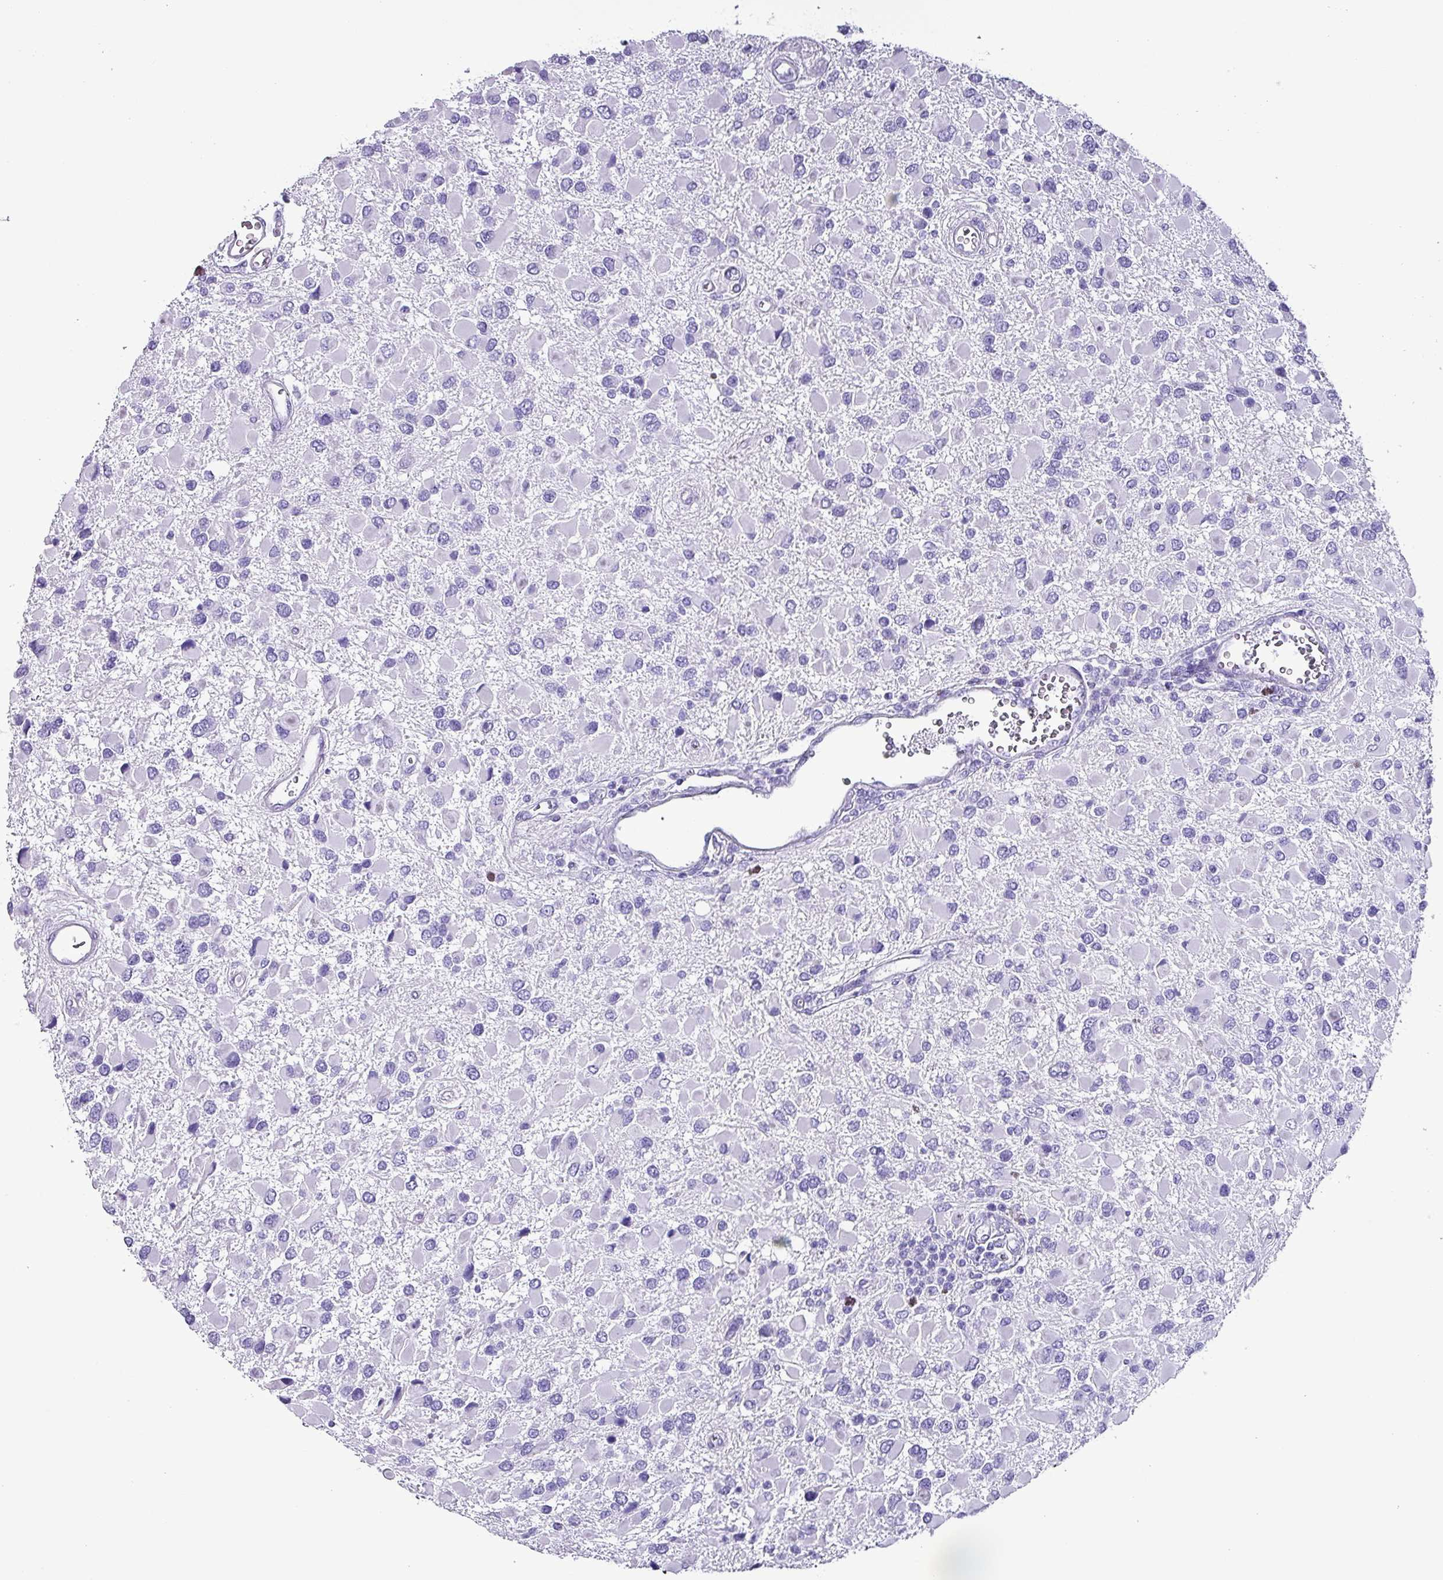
{"staining": {"intensity": "negative", "quantity": "none", "location": "none"}, "tissue": "glioma", "cell_type": "Tumor cells", "image_type": "cancer", "snomed": [{"axis": "morphology", "description": "Glioma, malignant, High grade"}, {"axis": "topography", "description": "Brain"}], "caption": "This micrograph is of glioma stained with IHC to label a protein in brown with the nuclei are counter-stained blue. There is no positivity in tumor cells.", "gene": "KRT6C", "patient": {"sex": "male", "age": 53}}